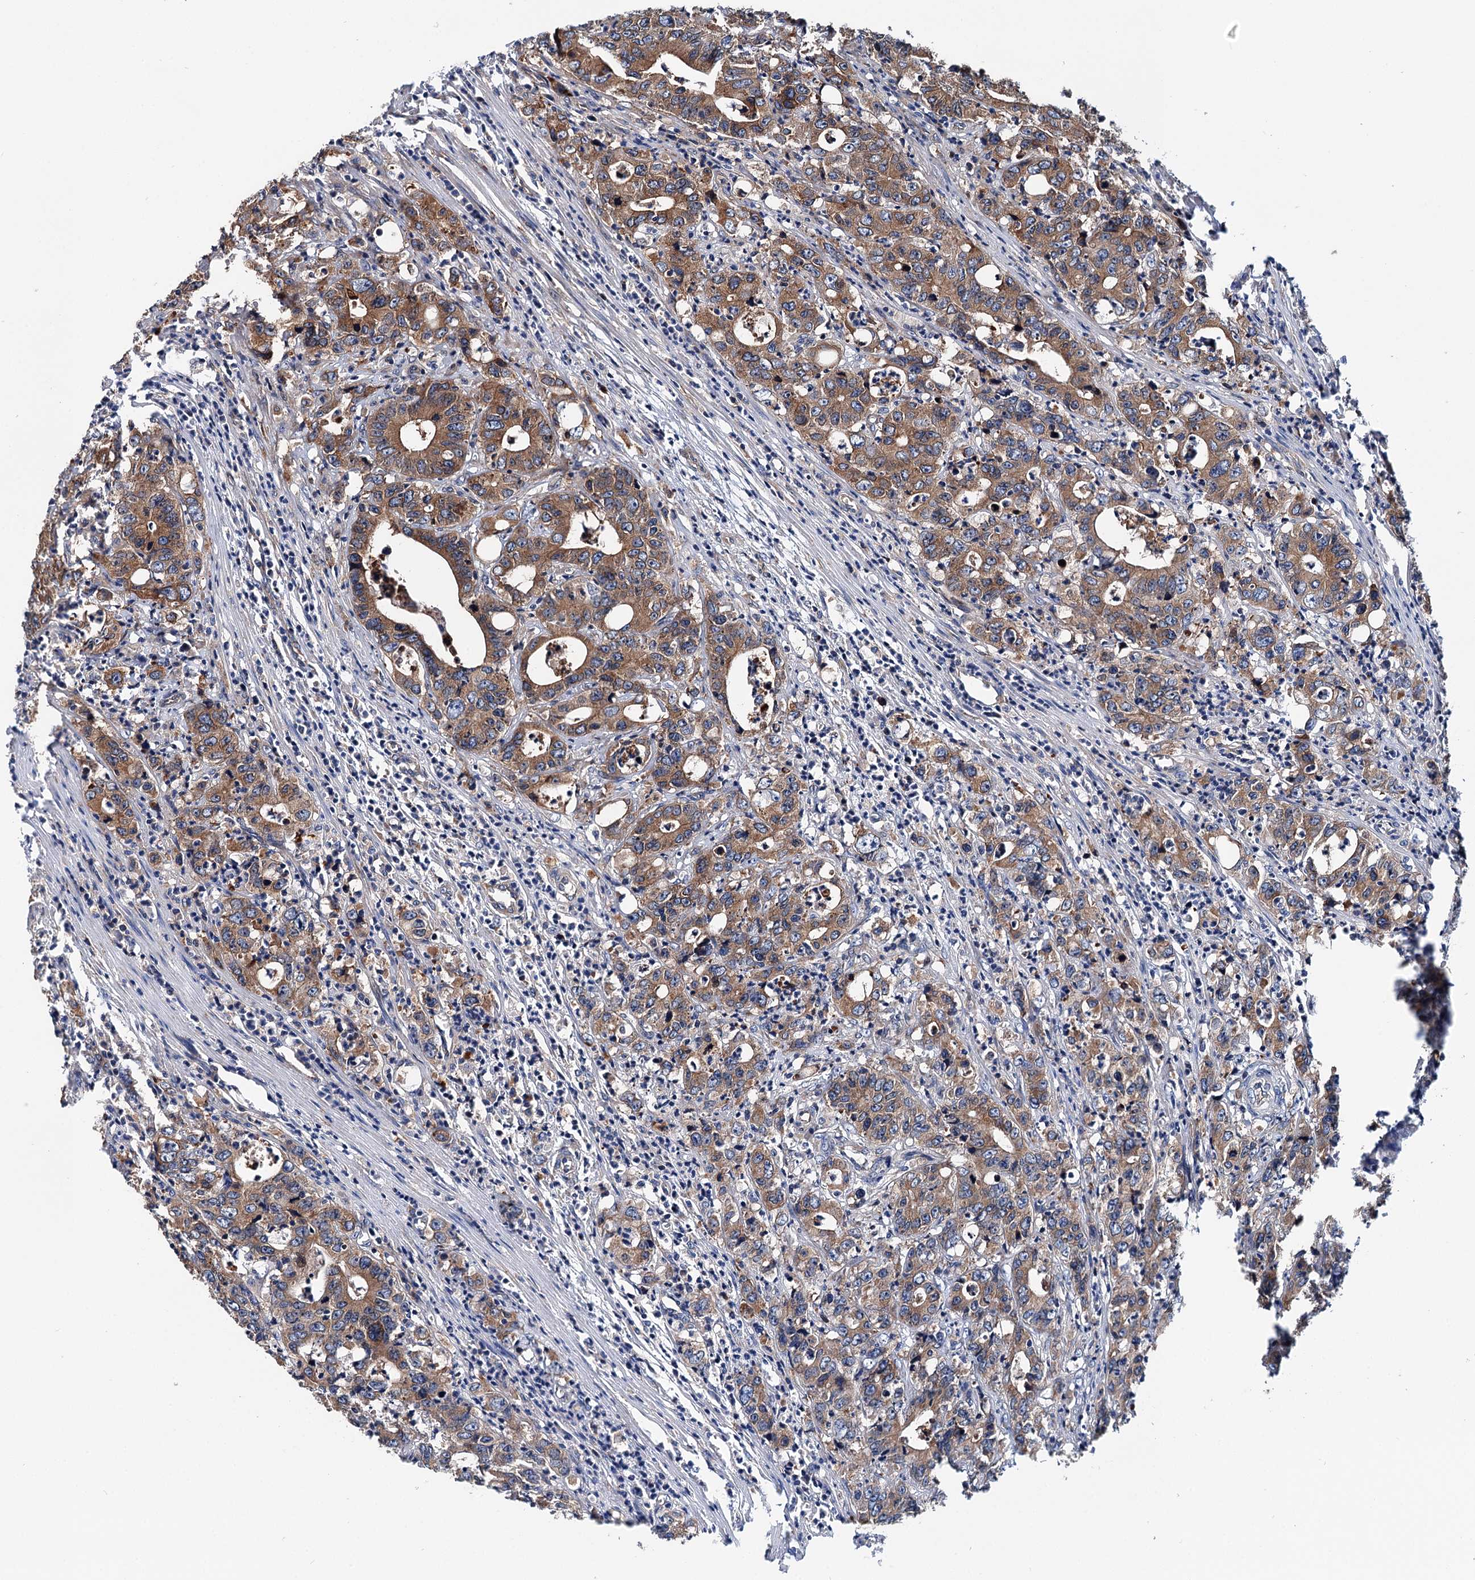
{"staining": {"intensity": "moderate", "quantity": ">75%", "location": "cytoplasmic/membranous"}, "tissue": "colorectal cancer", "cell_type": "Tumor cells", "image_type": "cancer", "snomed": [{"axis": "morphology", "description": "Adenocarcinoma, NOS"}, {"axis": "topography", "description": "Colon"}], "caption": "Immunohistochemical staining of human adenocarcinoma (colorectal) demonstrates medium levels of moderate cytoplasmic/membranous protein staining in approximately >75% of tumor cells.", "gene": "PTDSS2", "patient": {"sex": "female", "age": 75}}